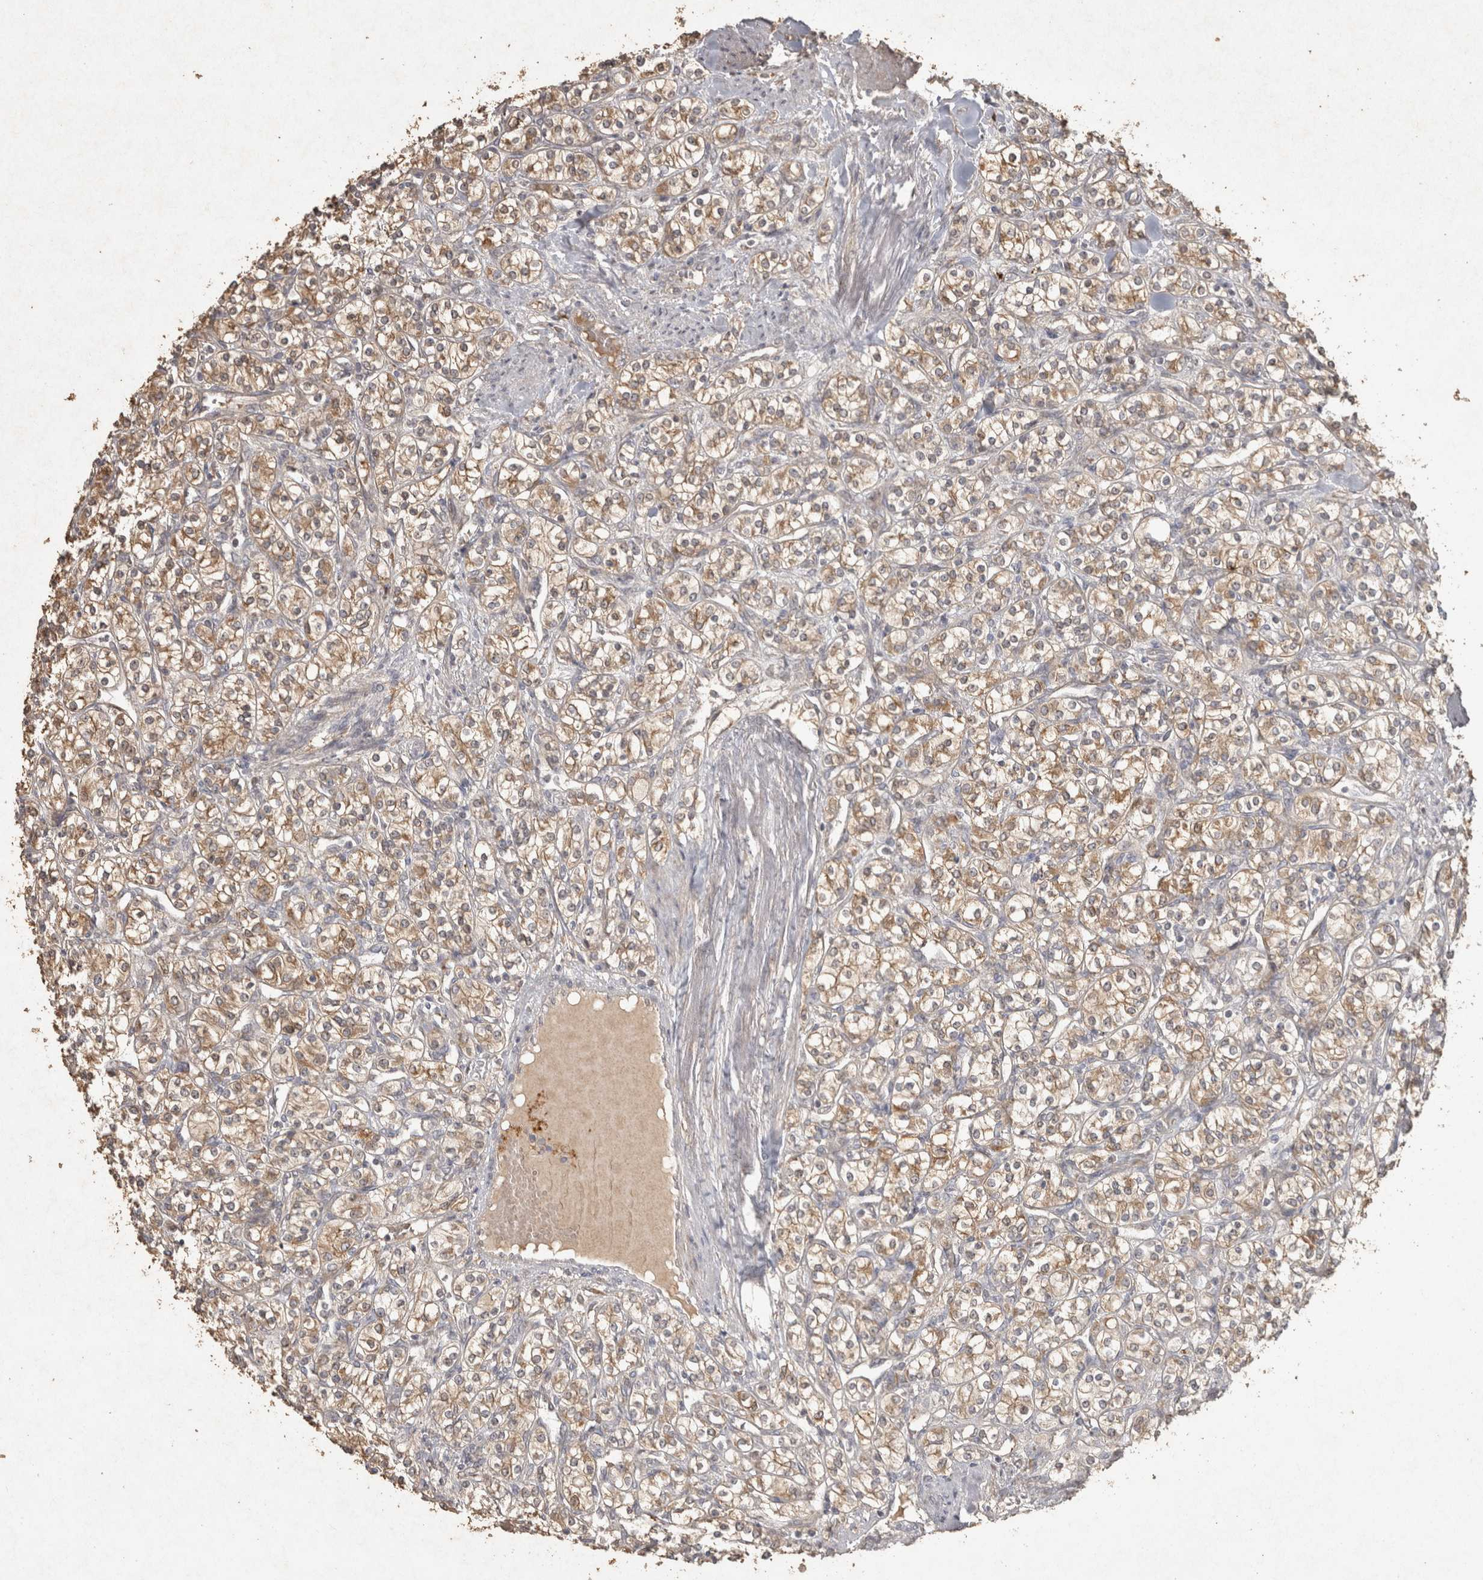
{"staining": {"intensity": "moderate", "quantity": ">75%", "location": "cytoplasmic/membranous"}, "tissue": "renal cancer", "cell_type": "Tumor cells", "image_type": "cancer", "snomed": [{"axis": "morphology", "description": "Adenocarcinoma, NOS"}, {"axis": "topography", "description": "Kidney"}], "caption": "The immunohistochemical stain highlights moderate cytoplasmic/membranous positivity in tumor cells of renal cancer (adenocarcinoma) tissue.", "gene": "OSTN", "patient": {"sex": "male", "age": 77}}